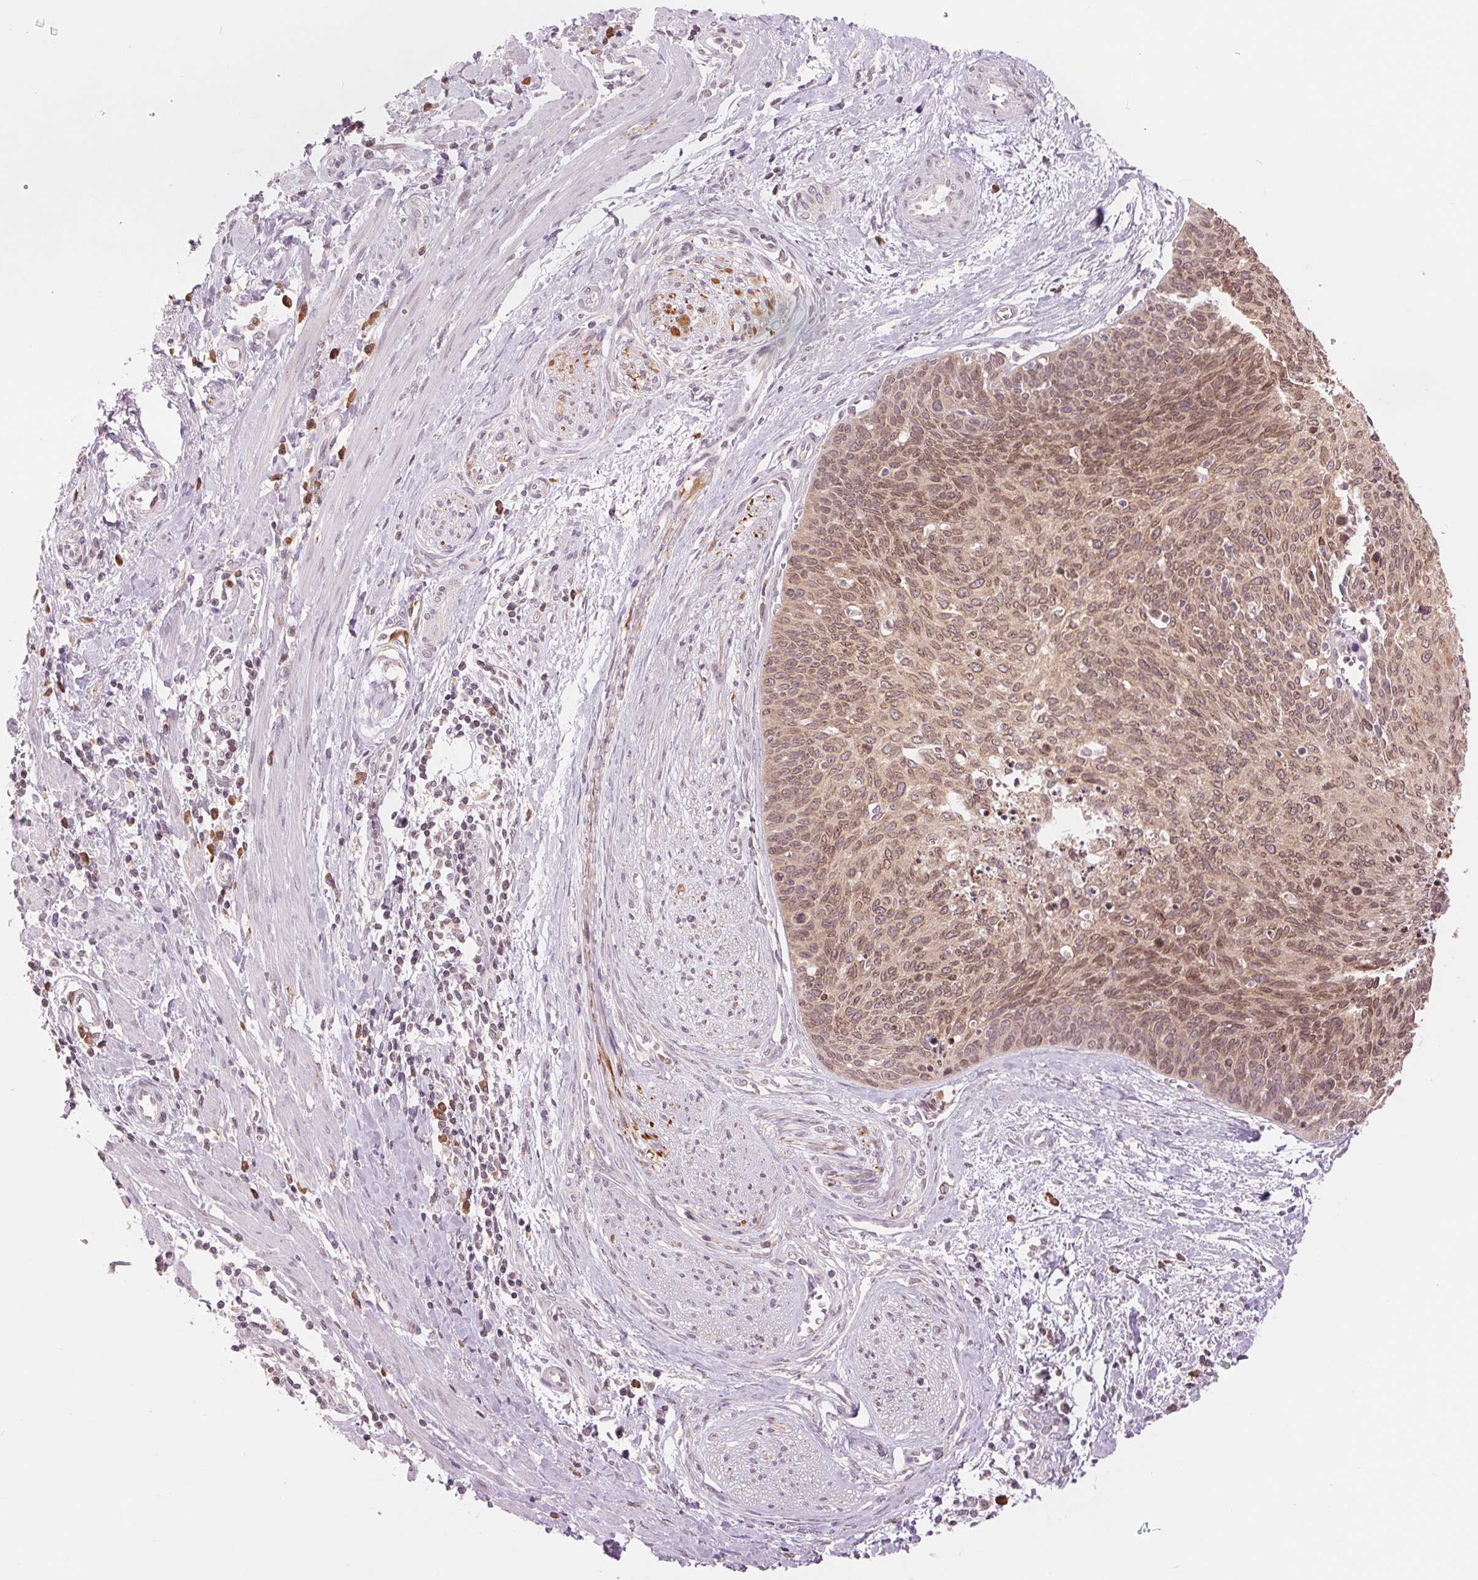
{"staining": {"intensity": "weak", "quantity": ">75%", "location": "cytoplasmic/membranous"}, "tissue": "cervical cancer", "cell_type": "Tumor cells", "image_type": "cancer", "snomed": [{"axis": "morphology", "description": "Squamous cell carcinoma, NOS"}, {"axis": "topography", "description": "Cervix"}], "caption": "Cervical cancer stained with immunohistochemistry (IHC) exhibits weak cytoplasmic/membranous expression in about >75% of tumor cells.", "gene": "TECR", "patient": {"sex": "female", "age": 55}}